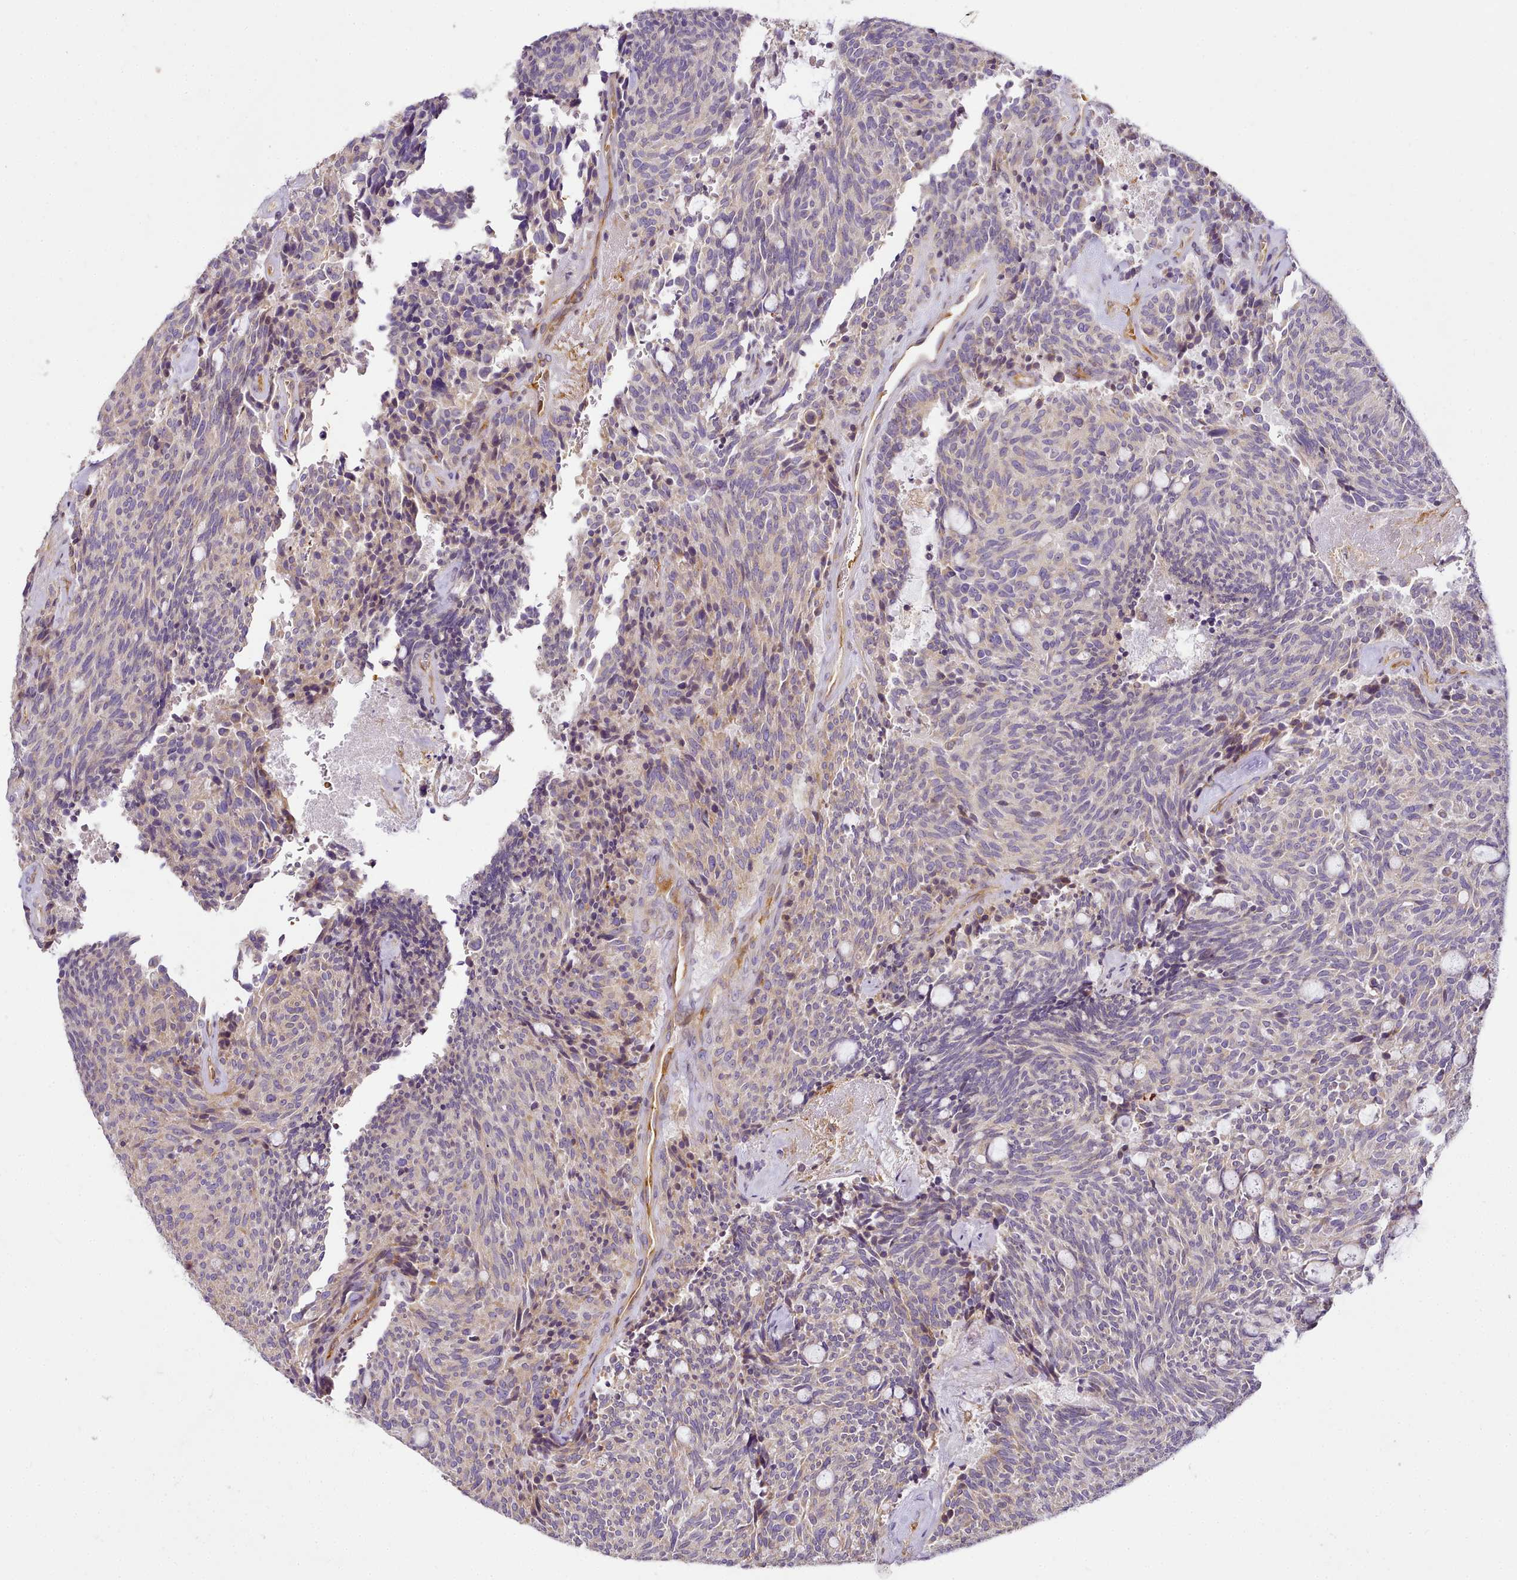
{"staining": {"intensity": "negative", "quantity": "none", "location": "none"}, "tissue": "carcinoid", "cell_type": "Tumor cells", "image_type": "cancer", "snomed": [{"axis": "morphology", "description": "Carcinoid, malignant, NOS"}, {"axis": "topography", "description": "Pancreas"}], "caption": "Image shows no protein staining in tumor cells of malignant carcinoid tissue.", "gene": "NBPF1", "patient": {"sex": "female", "age": 54}}